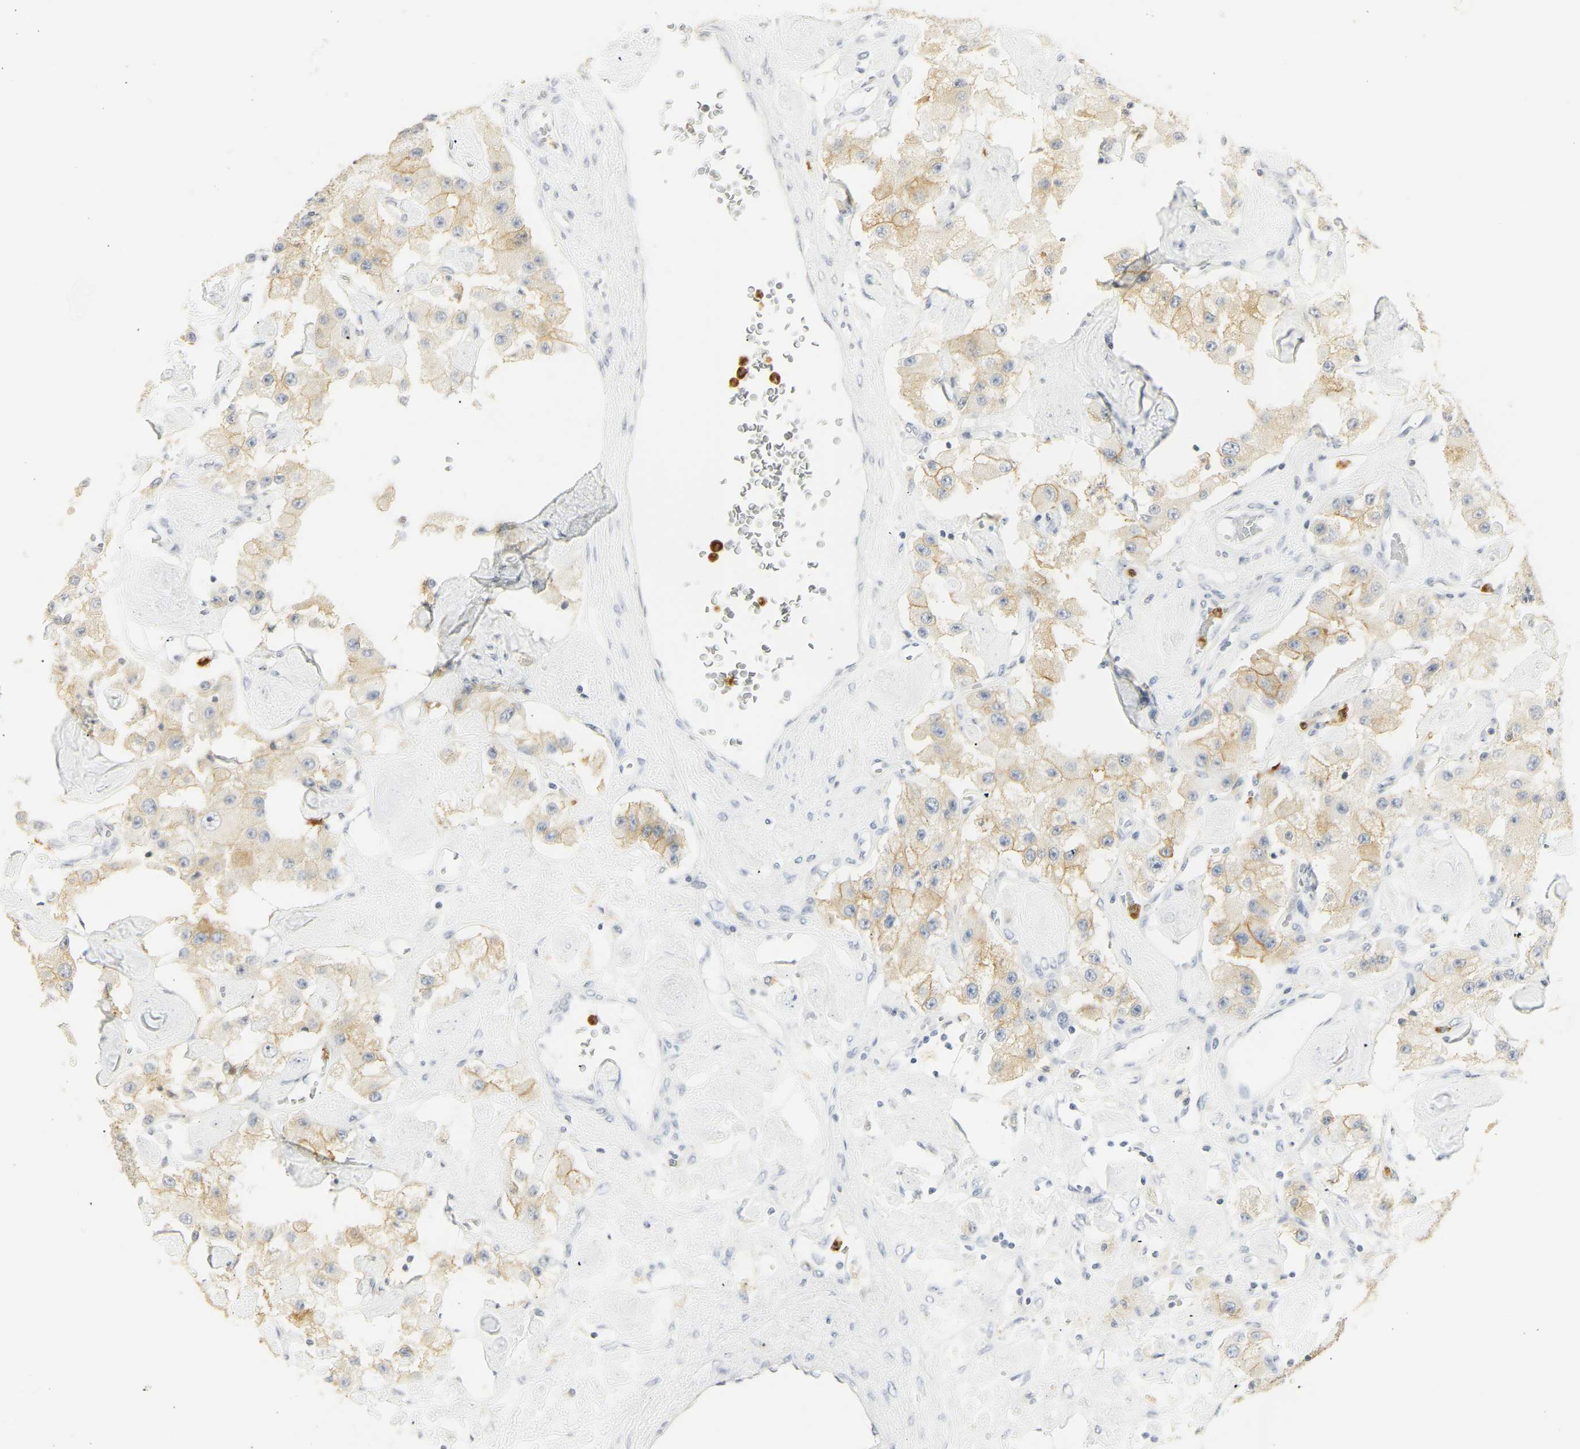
{"staining": {"intensity": "weak", "quantity": ">75%", "location": "cytoplasmic/membranous"}, "tissue": "carcinoid", "cell_type": "Tumor cells", "image_type": "cancer", "snomed": [{"axis": "morphology", "description": "Carcinoid, malignant, NOS"}, {"axis": "topography", "description": "Pancreas"}], "caption": "Carcinoid stained with a protein marker displays weak staining in tumor cells.", "gene": "CEACAM5", "patient": {"sex": "male", "age": 41}}